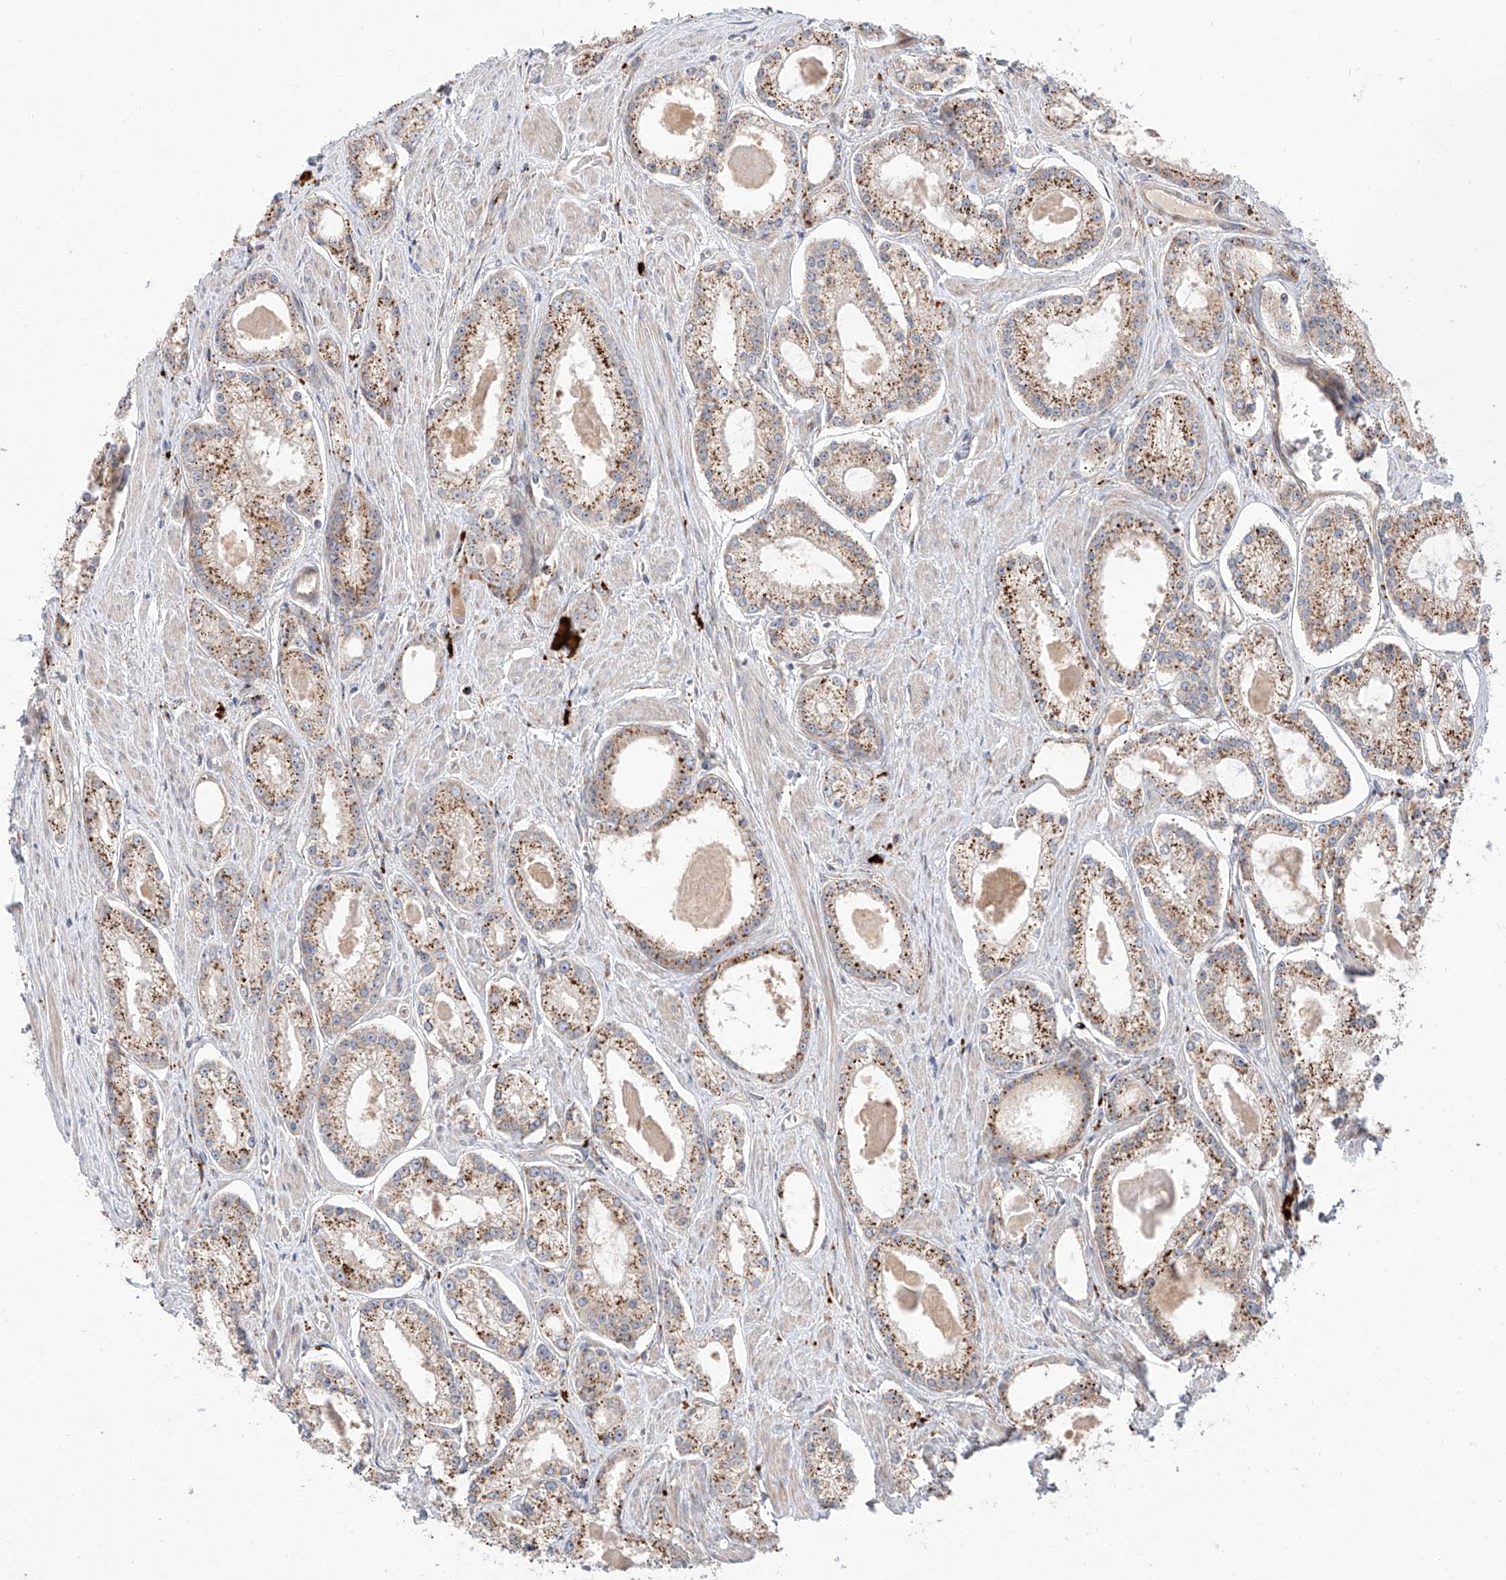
{"staining": {"intensity": "moderate", "quantity": ">75%", "location": "cytoplasmic/membranous"}, "tissue": "prostate cancer", "cell_type": "Tumor cells", "image_type": "cancer", "snomed": [{"axis": "morphology", "description": "Adenocarcinoma, Low grade"}, {"axis": "topography", "description": "Prostate"}], "caption": "Tumor cells reveal moderate cytoplasmic/membranous expression in about >75% of cells in prostate cancer. The protein of interest is stained brown, and the nuclei are stained in blue (DAB IHC with brightfield microscopy, high magnification).", "gene": "DIRAS3", "patient": {"sex": "male", "age": 54}}